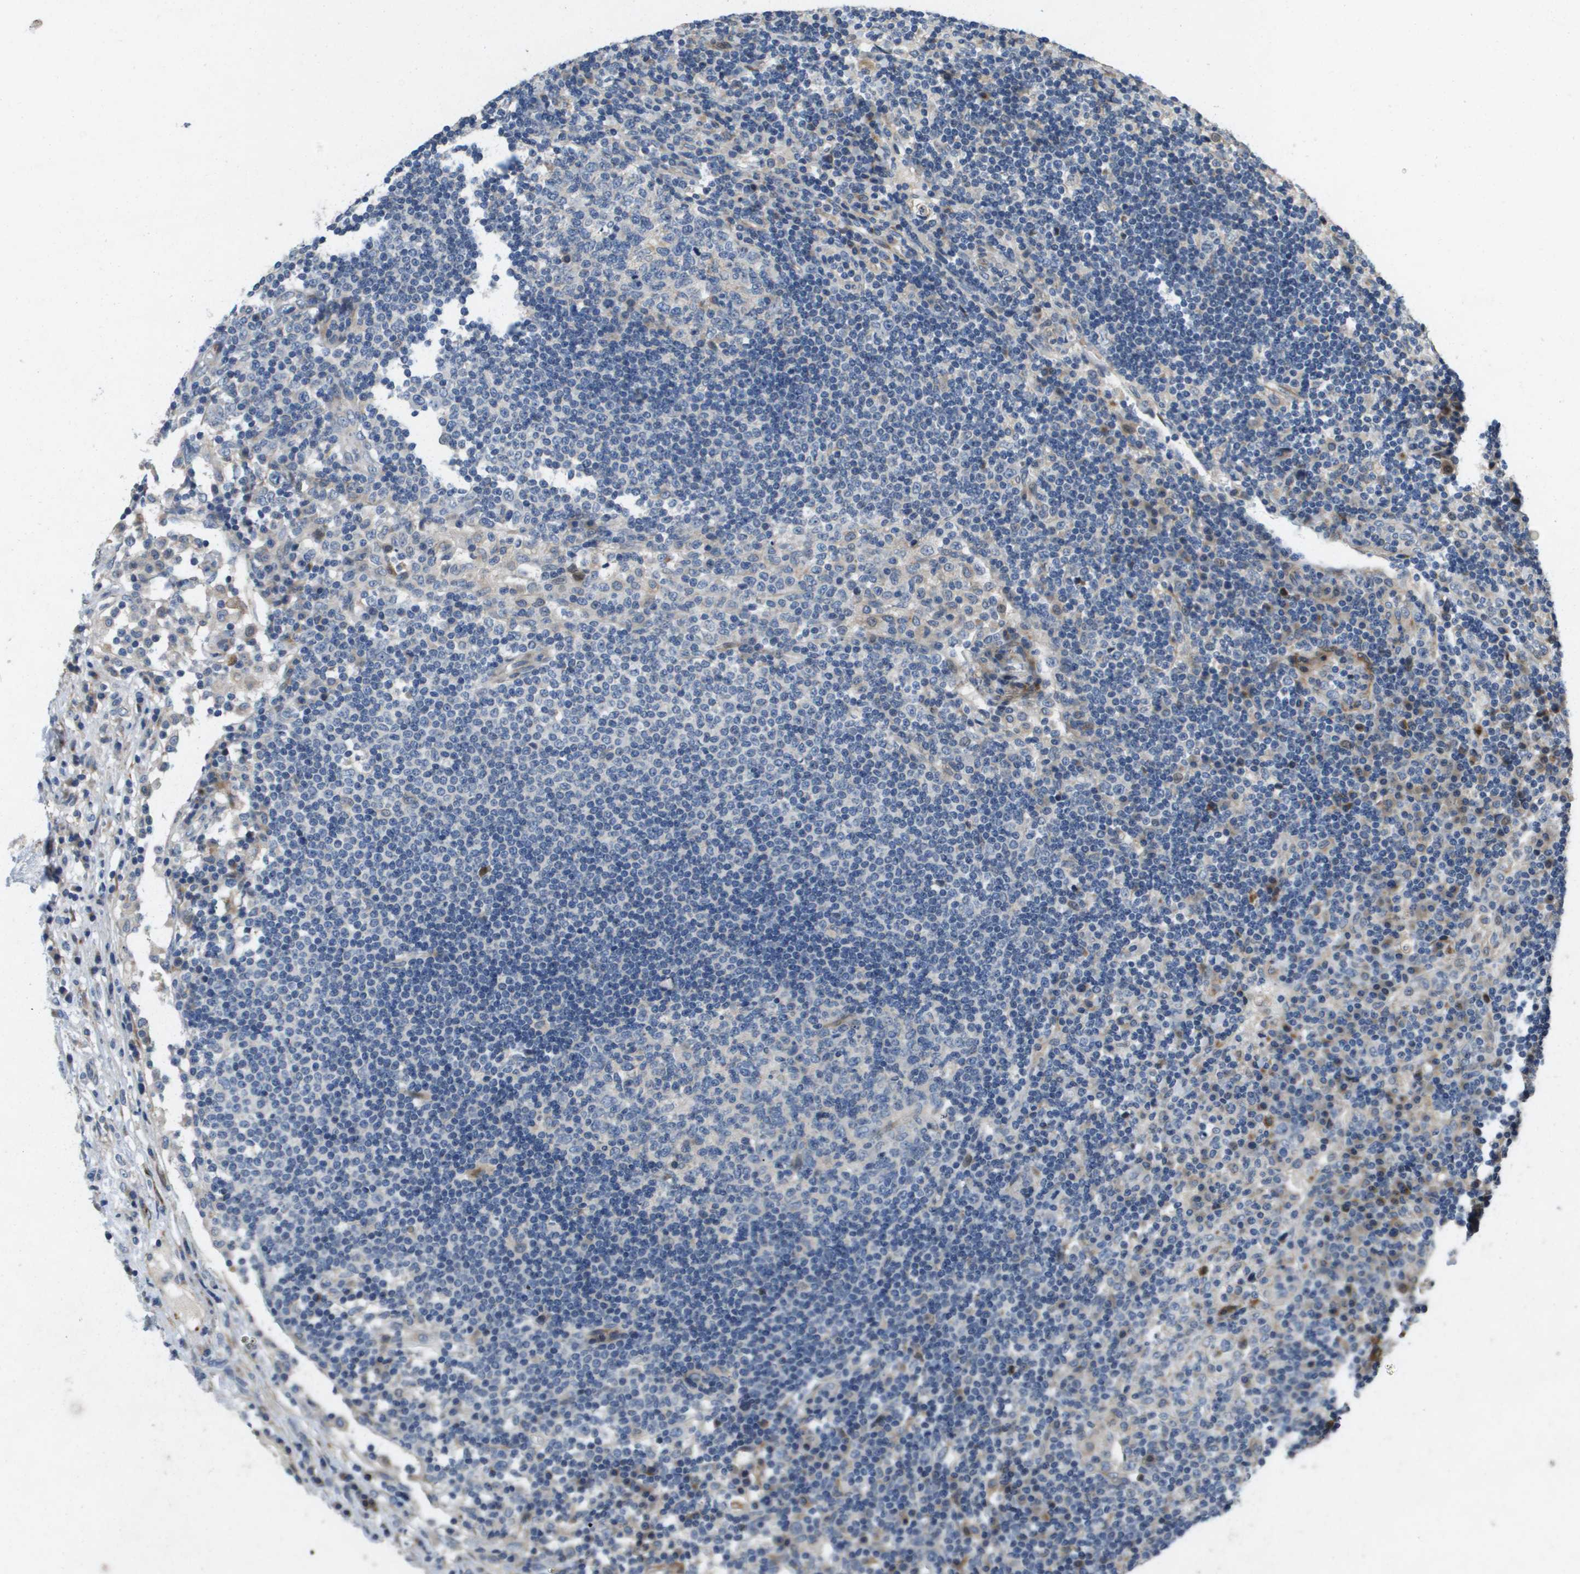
{"staining": {"intensity": "negative", "quantity": "none", "location": "none"}, "tissue": "lymph node", "cell_type": "Germinal center cells", "image_type": "normal", "snomed": [{"axis": "morphology", "description": "Normal tissue, NOS"}, {"axis": "topography", "description": "Lymph node"}], "caption": "IHC photomicrograph of normal lymph node: lymph node stained with DAB exhibits no significant protein expression in germinal center cells. (Stains: DAB (3,3'-diaminobenzidine) immunohistochemistry (IHC) with hematoxylin counter stain, Microscopy: brightfield microscopy at high magnification).", "gene": "ENTPD2", "patient": {"sex": "female", "age": 53}}